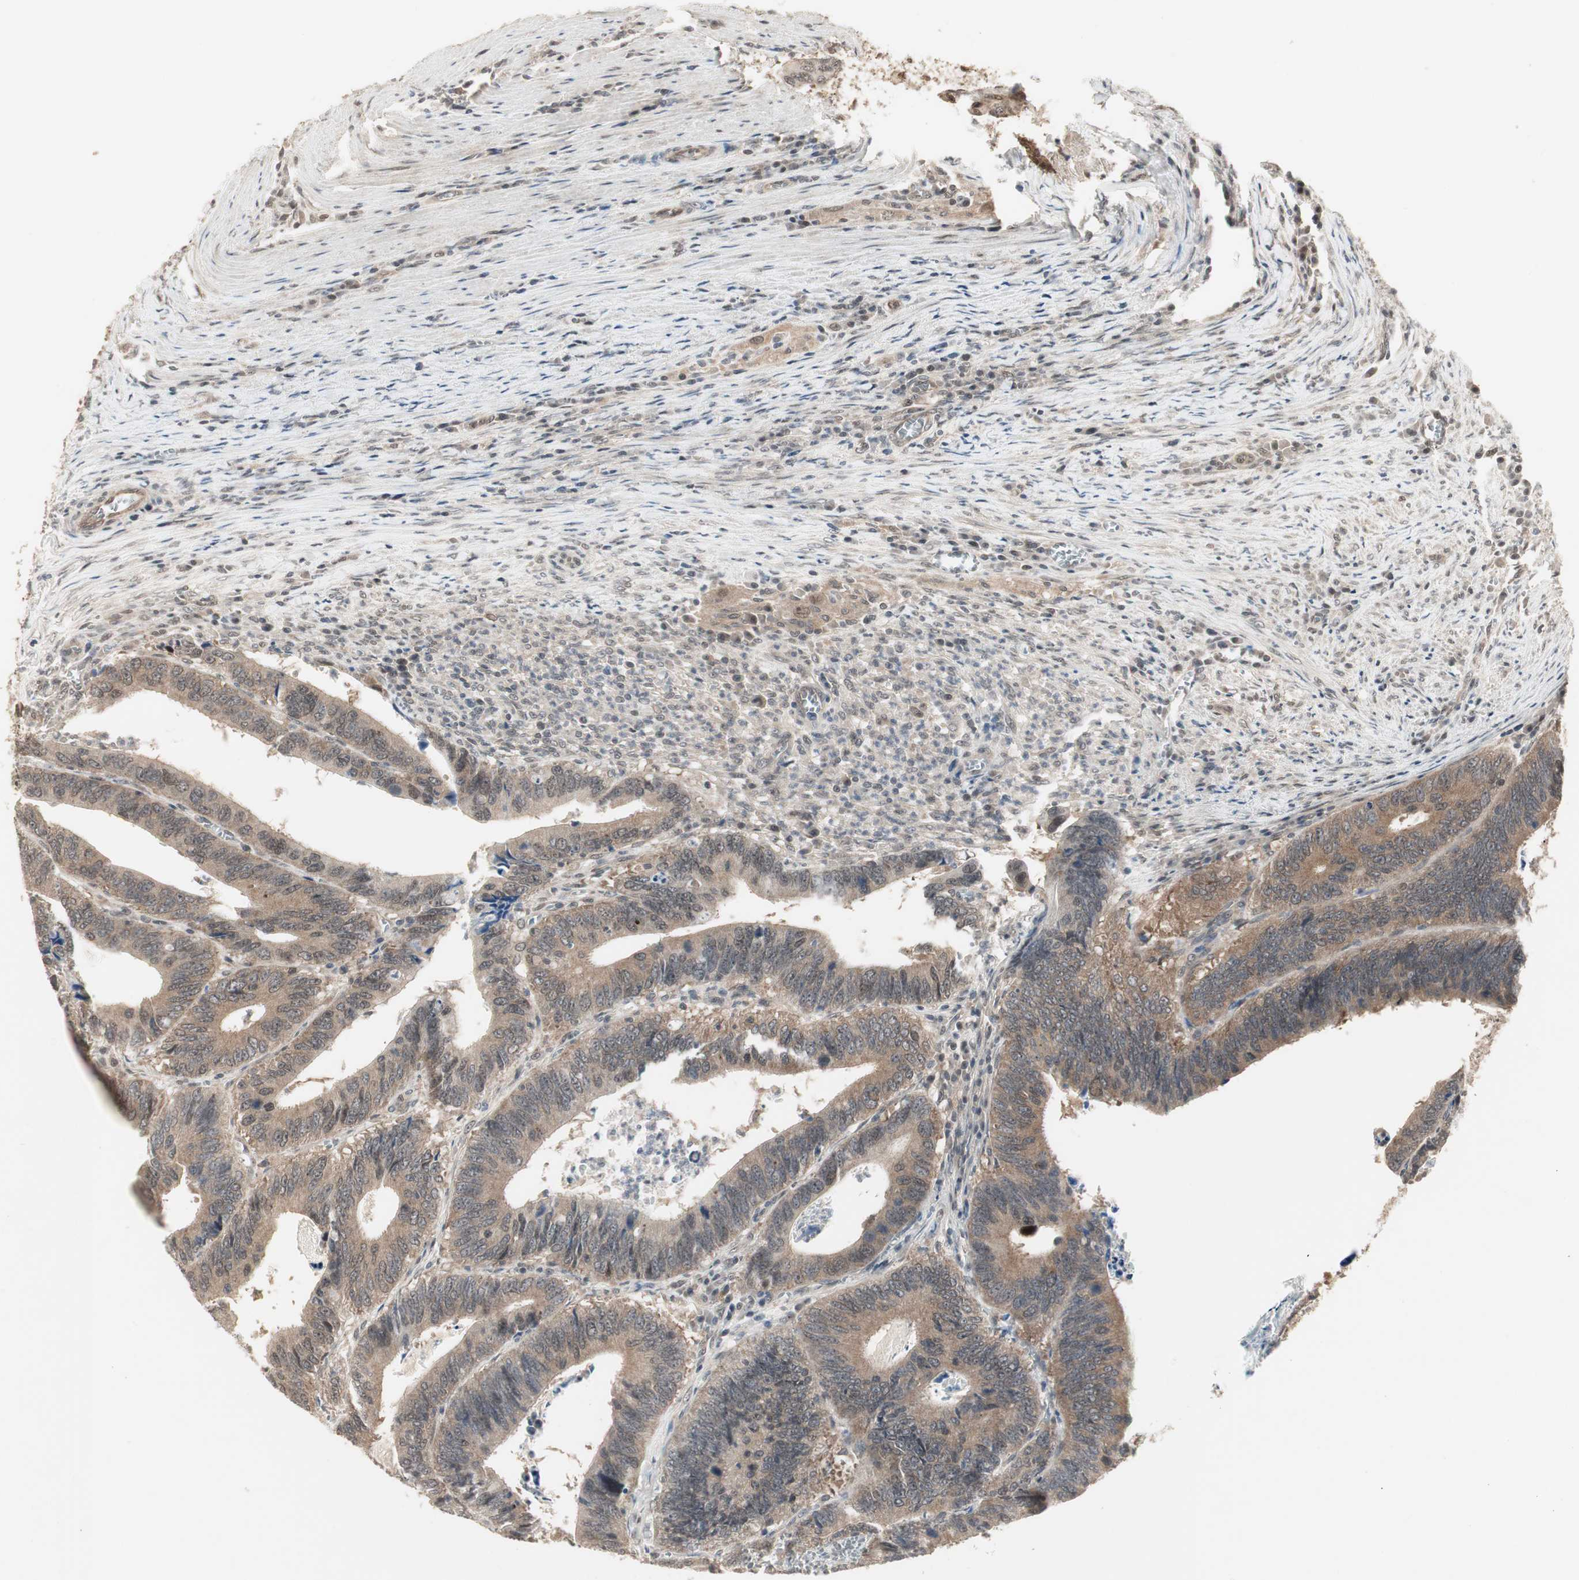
{"staining": {"intensity": "moderate", "quantity": ">75%", "location": "cytoplasmic/membranous"}, "tissue": "colorectal cancer", "cell_type": "Tumor cells", "image_type": "cancer", "snomed": [{"axis": "morphology", "description": "Adenocarcinoma, NOS"}, {"axis": "topography", "description": "Colon"}], "caption": "Human colorectal cancer stained for a protein (brown) reveals moderate cytoplasmic/membranous positive staining in approximately >75% of tumor cells.", "gene": "CSNK2B", "patient": {"sex": "male", "age": 72}}